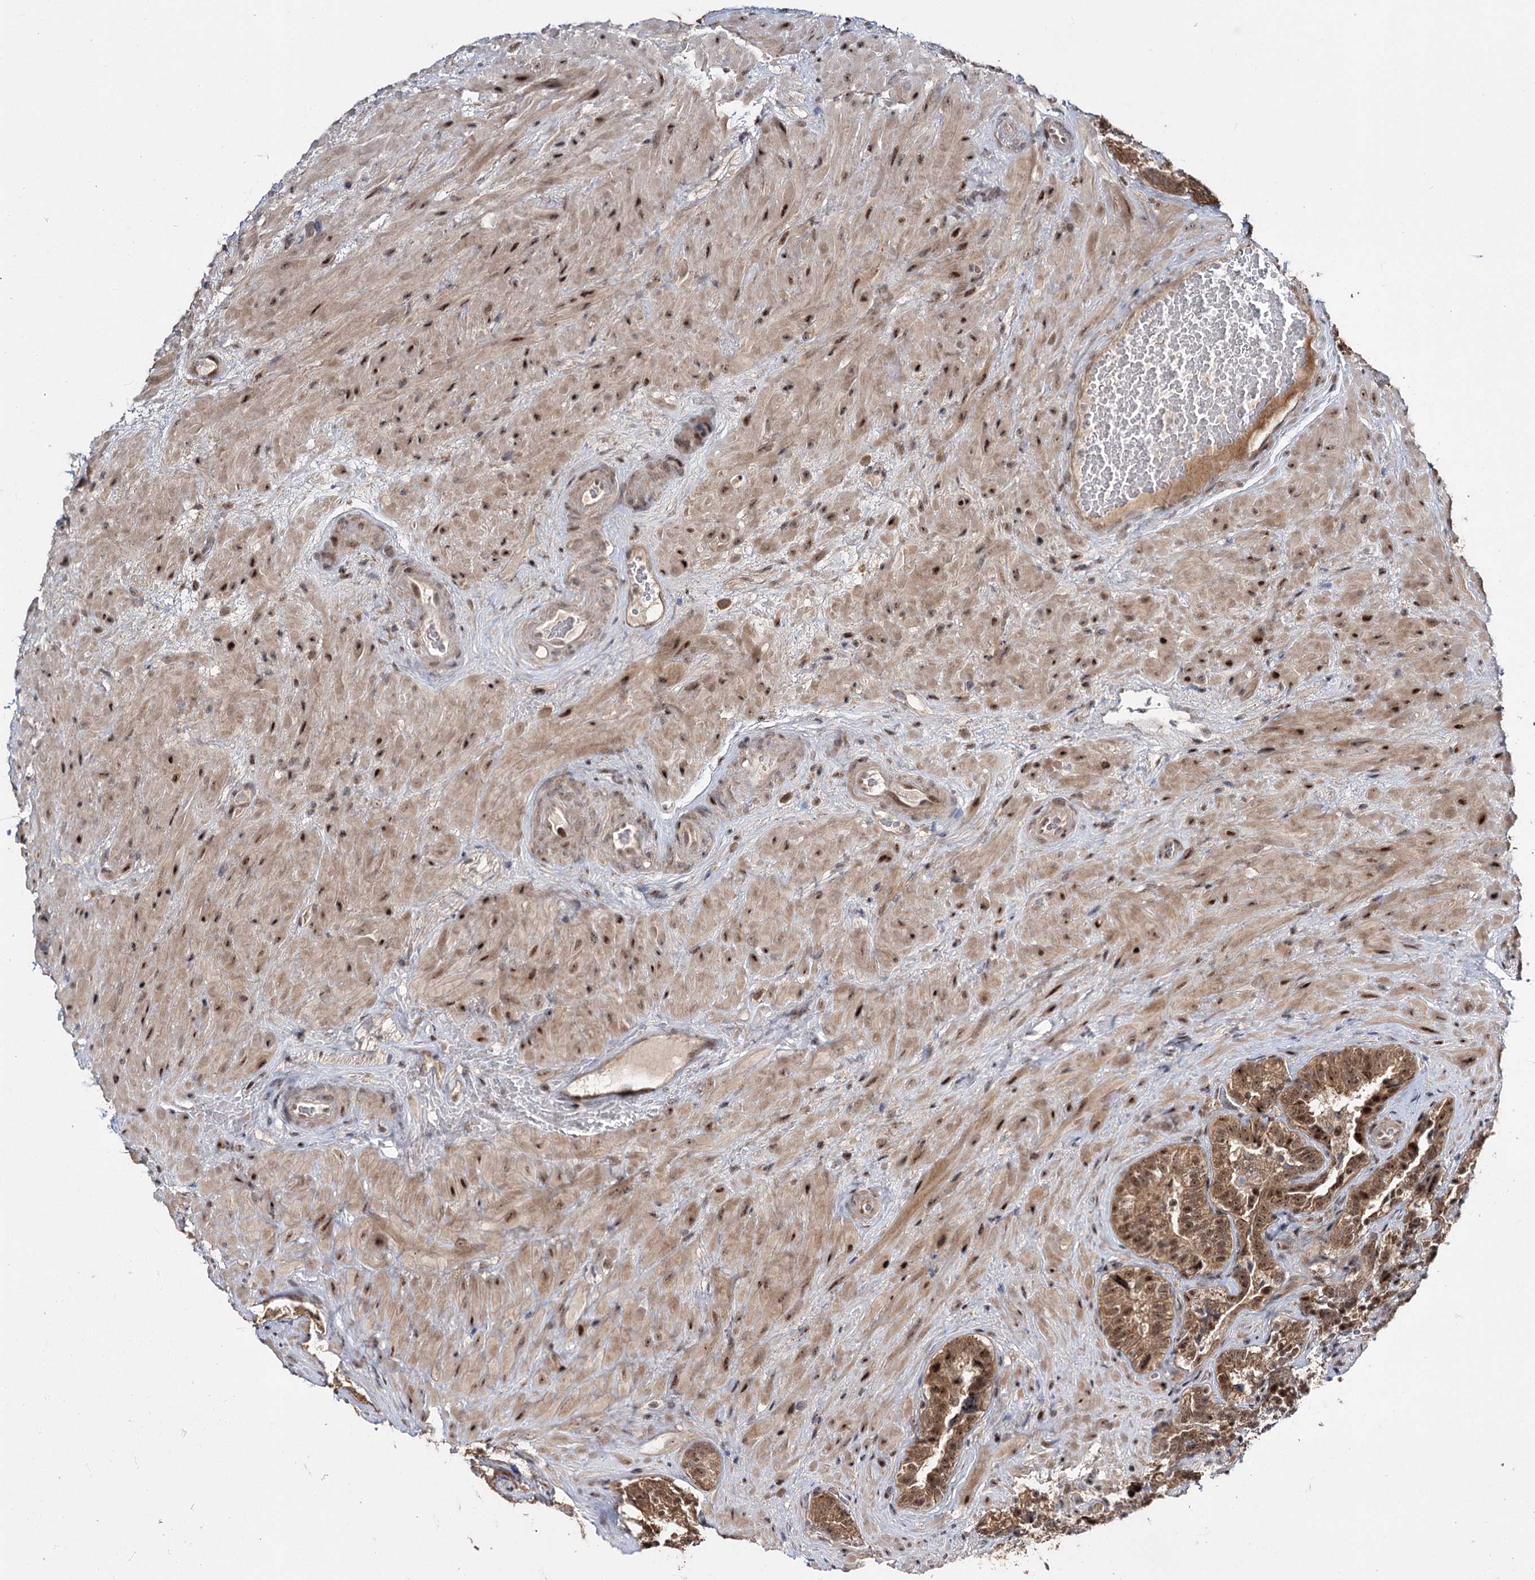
{"staining": {"intensity": "moderate", "quantity": ">75%", "location": "cytoplasmic/membranous,nuclear"}, "tissue": "seminal vesicle", "cell_type": "Glandular cells", "image_type": "normal", "snomed": [{"axis": "morphology", "description": "Normal tissue, NOS"}, {"axis": "topography", "description": "Seminal veicle"}, {"axis": "topography", "description": "Peripheral nerve tissue"}], "caption": "DAB (3,3'-diaminobenzidine) immunohistochemical staining of normal seminal vesicle reveals moderate cytoplasmic/membranous,nuclear protein expression in approximately >75% of glandular cells.", "gene": "MKNK2", "patient": {"sex": "male", "age": 67}}